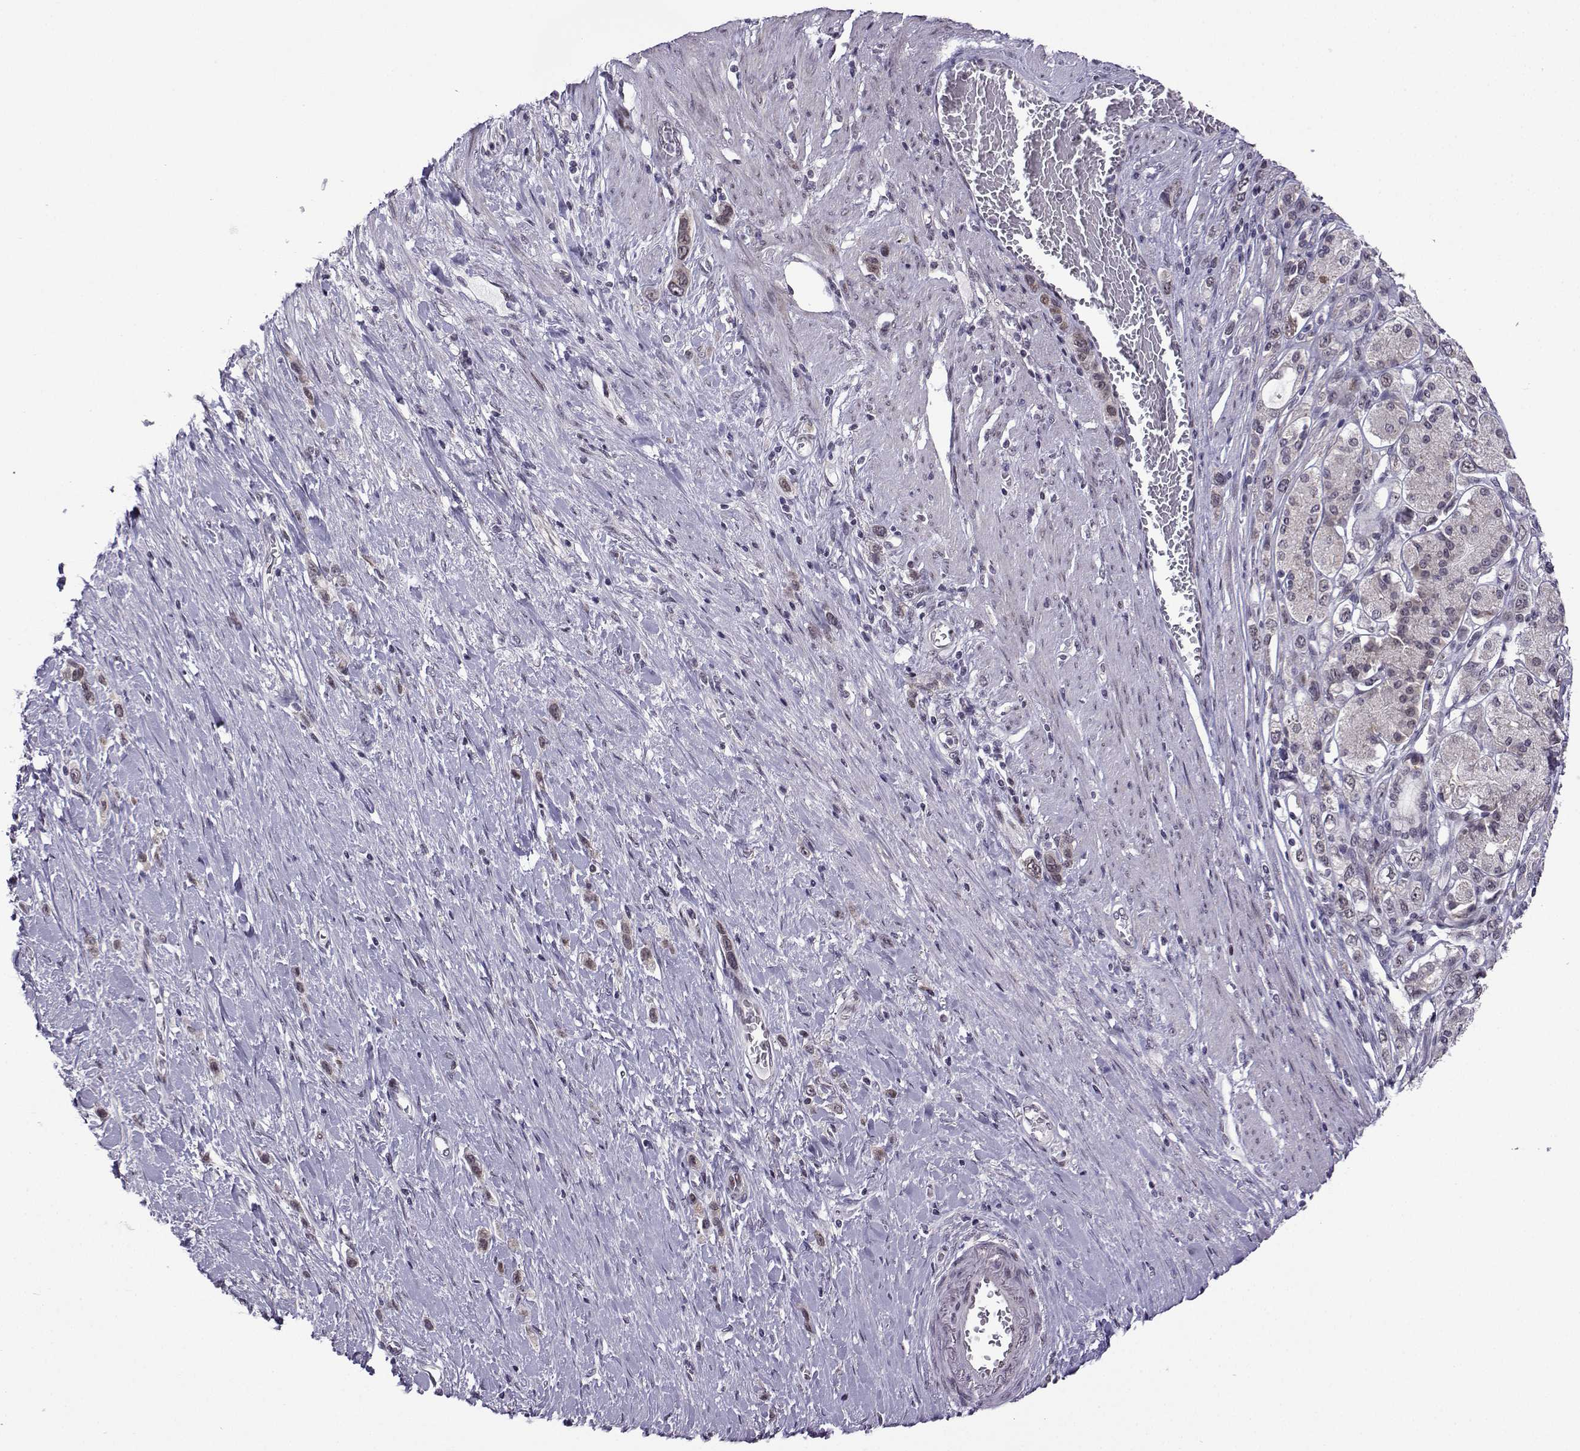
{"staining": {"intensity": "weak", "quantity": "<25%", "location": "cytoplasmic/membranous"}, "tissue": "stomach cancer", "cell_type": "Tumor cells", "image_type": "cancer", "snomed": [{"axis": "morphology", "description": "Normal tissue, NOS"}, {"axis": "morphology", "description": "Adenocarcinoma, NOS"}, {"axis": "morphology", "description": "Adenocarcinoma, High grade"}, {"axis": "topography", "description": "Stomach, upper"}, {"axis": "topography", "description": "Stomach"}], "caption": "Immunohistochemistry (IHC) photomicrograph of stomach cancer stained for a protein (brown), which demonstrates no positivity in tumor cells. (Stains: DAB (3,3'-diaminobenzidine) IHC with hematoxylin counter stain, Microscopy: brightfield microscopy at high magnification).", "gene": "FGF3", "patient": {"sex": "female", "age": 65}}